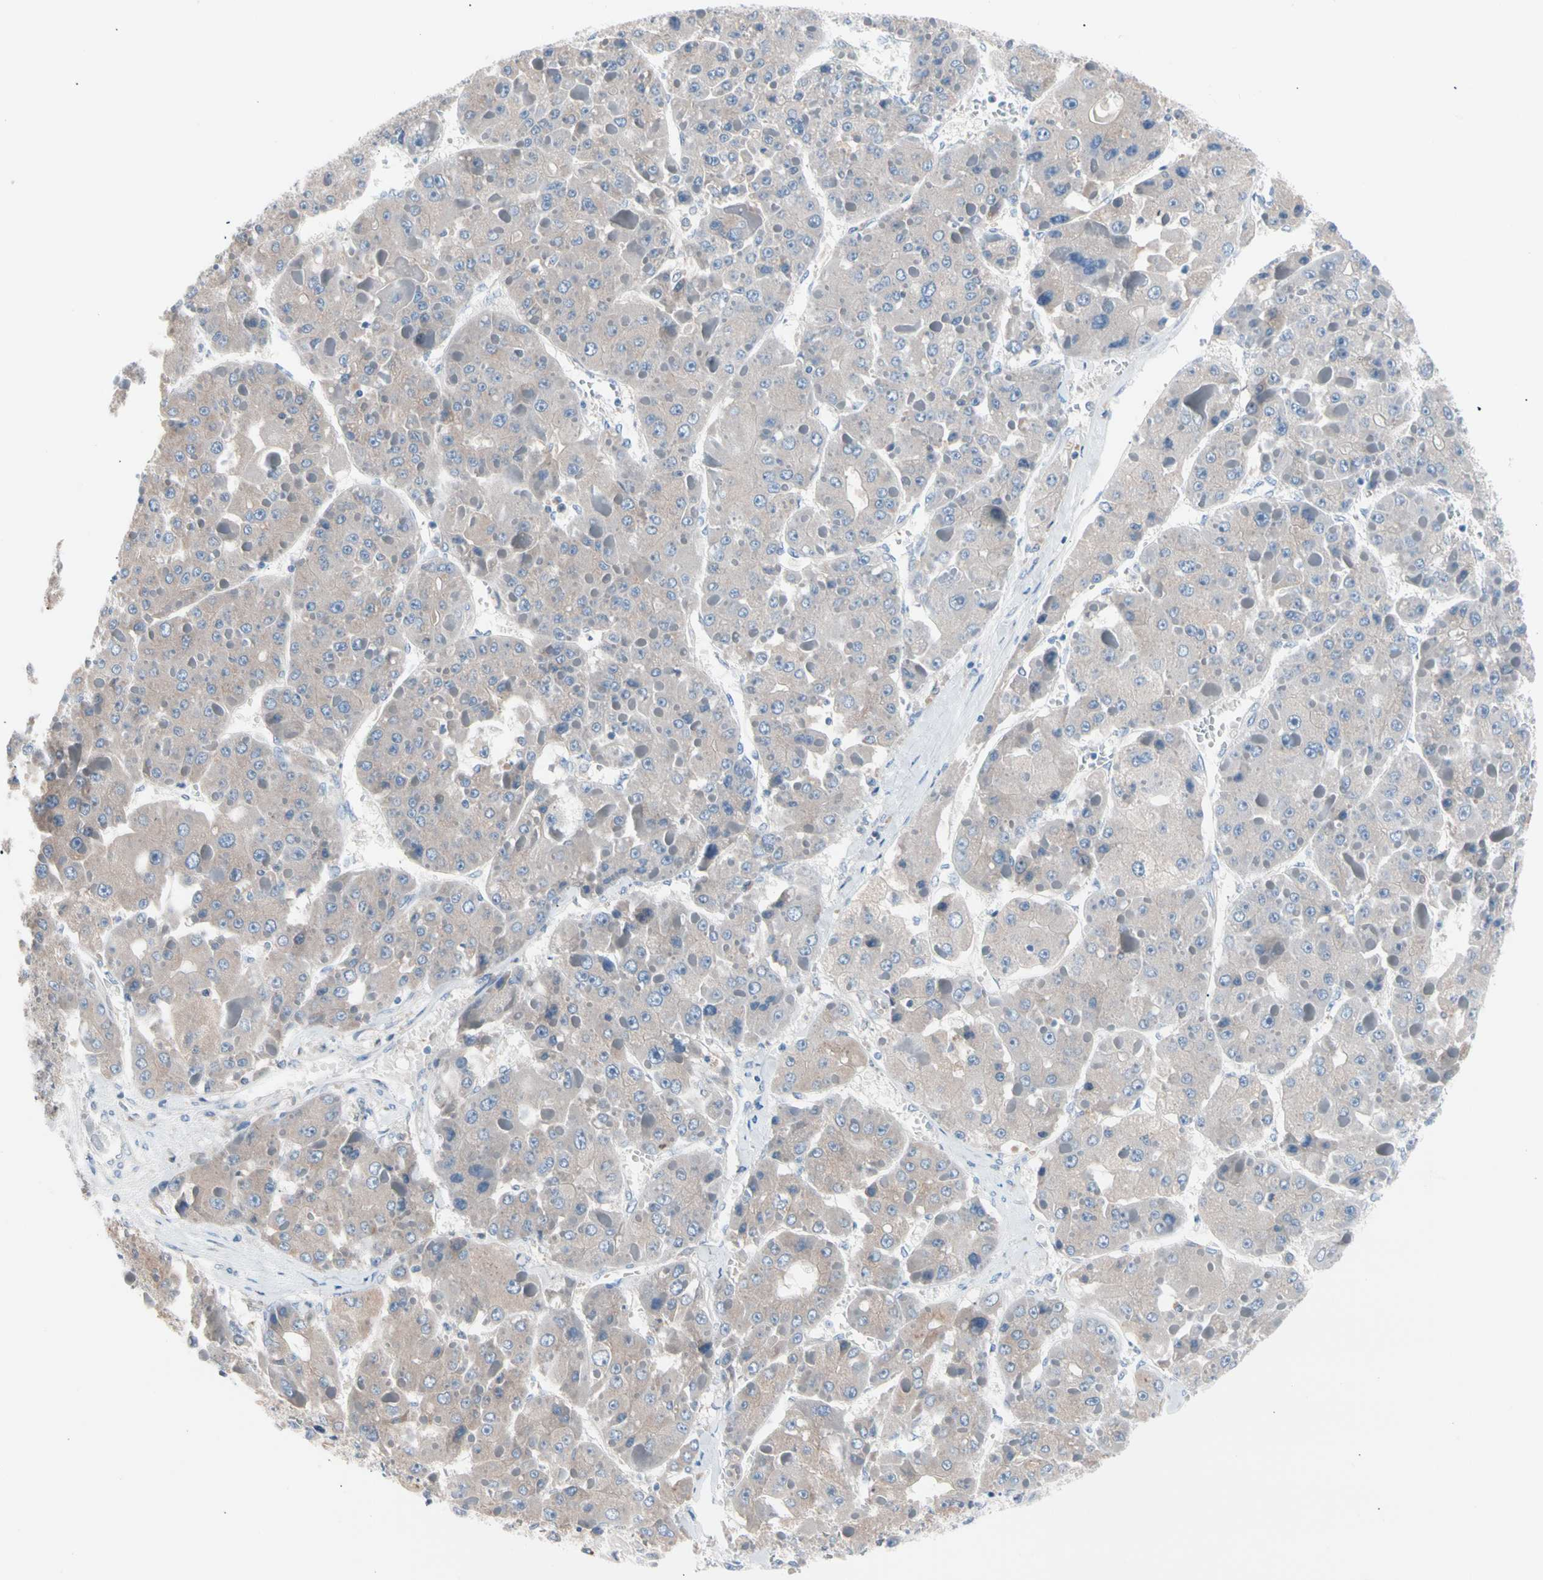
{"staining": {"intensity": "weak", "quantity": "25%-75%", "location": "cytoplasmic/membranous"}, "tissue": "liver cancer", "cell_type": "Tumor cells", "image_type": "cancer", "snomed": [{"axis": "morphology", "description": "Carcinoma, Hepatocellular, NOS"}, {"axis": "topography", "description": "Liver"}], "caption": "Weak cytoplasmic/membranous protein staining is appreciated in approximately 25%-75% of tumor cells in liver cancer (hepatocellular carcinoma).", "gene": "CASQ1", "patient": {"sex": "female", "age": 73}}